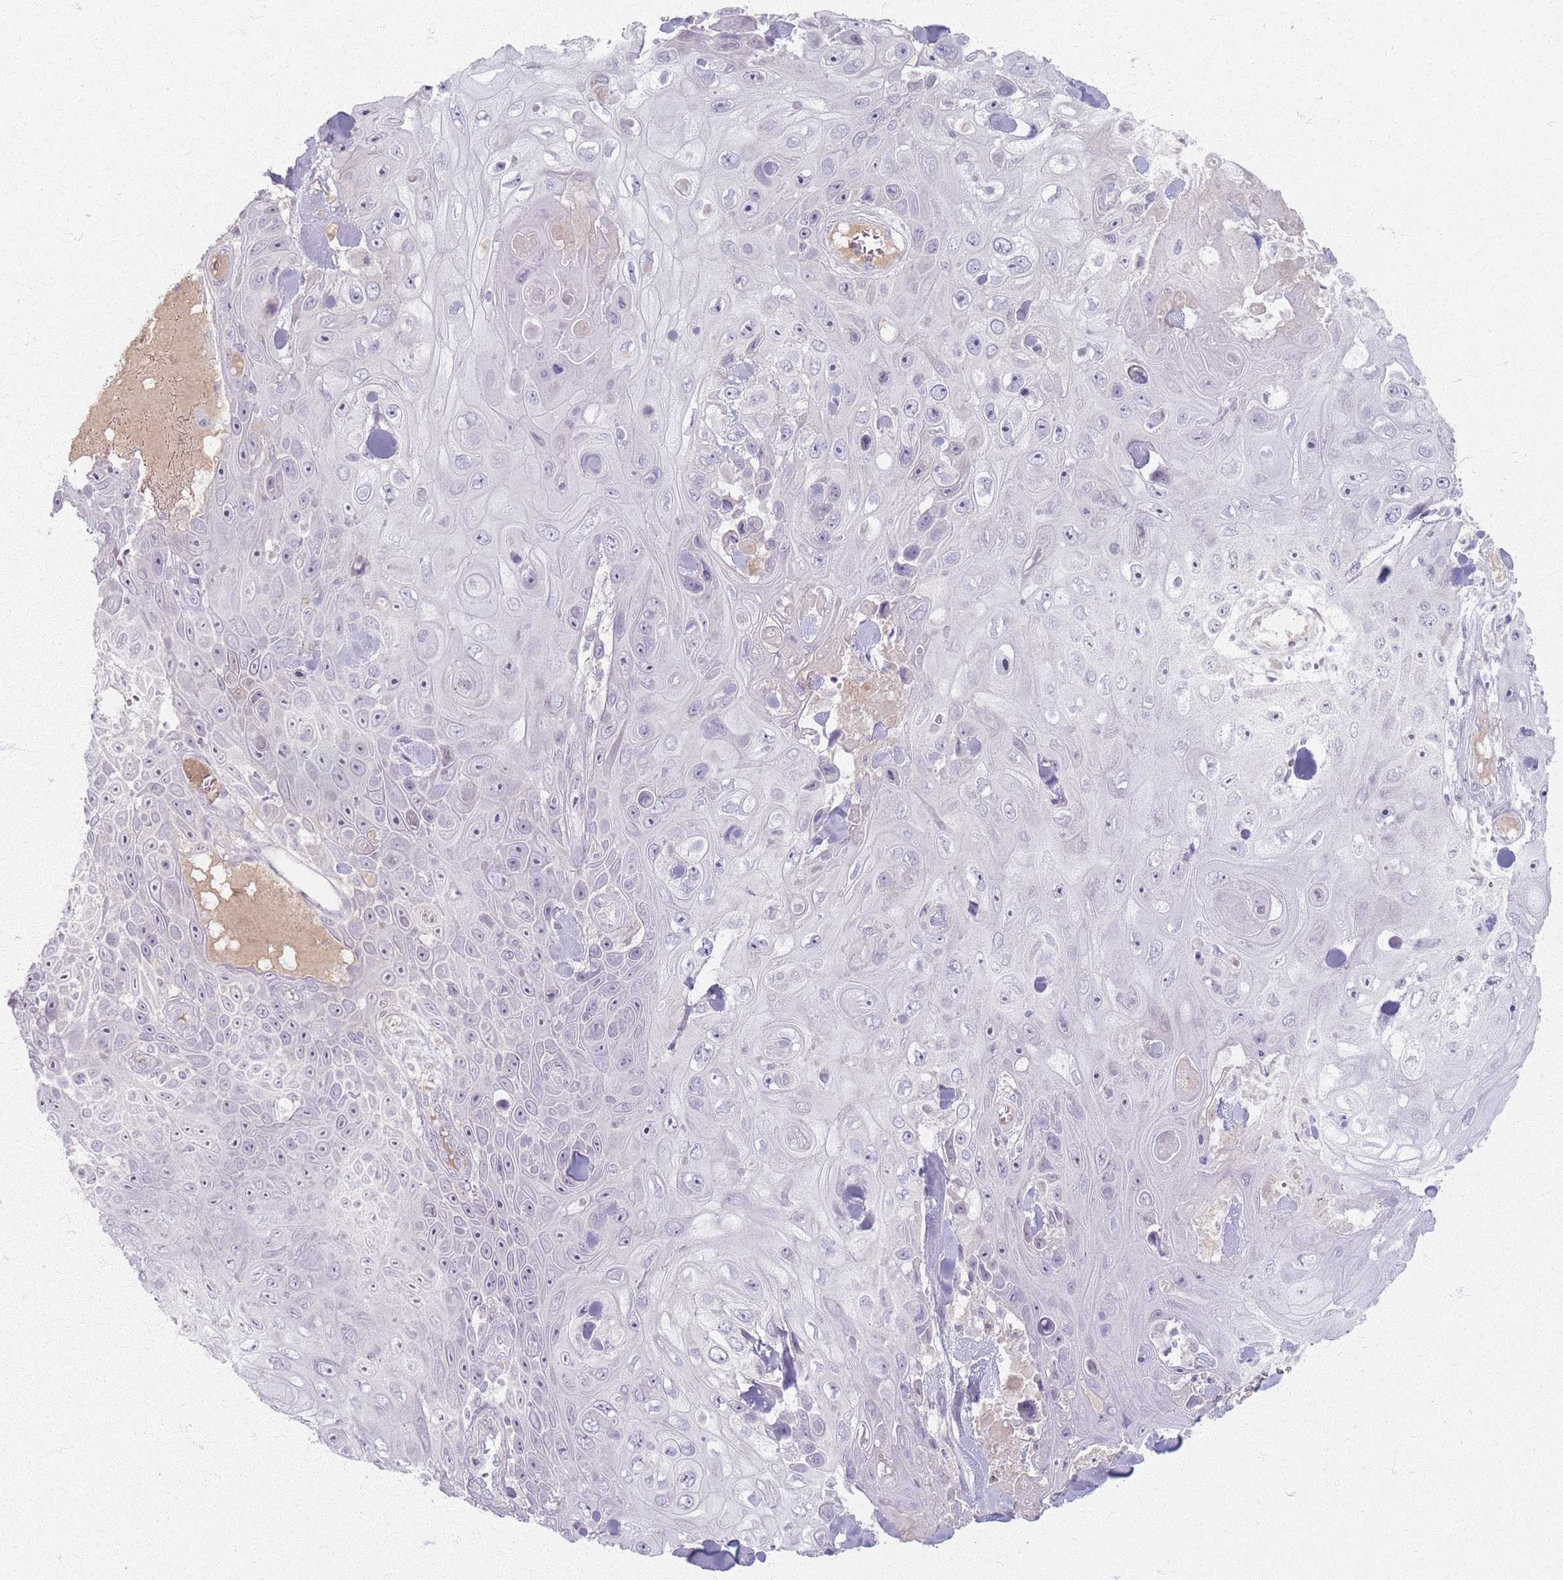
{"staining": {"intensity": "negative", "quantity": "none", "location": "none"}, "tissue": "skin cancer", "cell_type": "Tumor cells", "image_type": "cancer", "snomed": [{"axis": "morphology", "description": "Squamous cell carcinoma, NOS"}, {"axis": "topography", "description": "Skin"}], "caption": "High magnification brightfield microscopy of skin cancer (squamous cell carcinoma) stained with DAB (3,3'-diaminobenzidine) (brown) and counterstained with hematoxylin (blue): tumor cells show no significant positivity.", "gene": "CRIPT", "patient": {"sex": "male", "age": 82}}